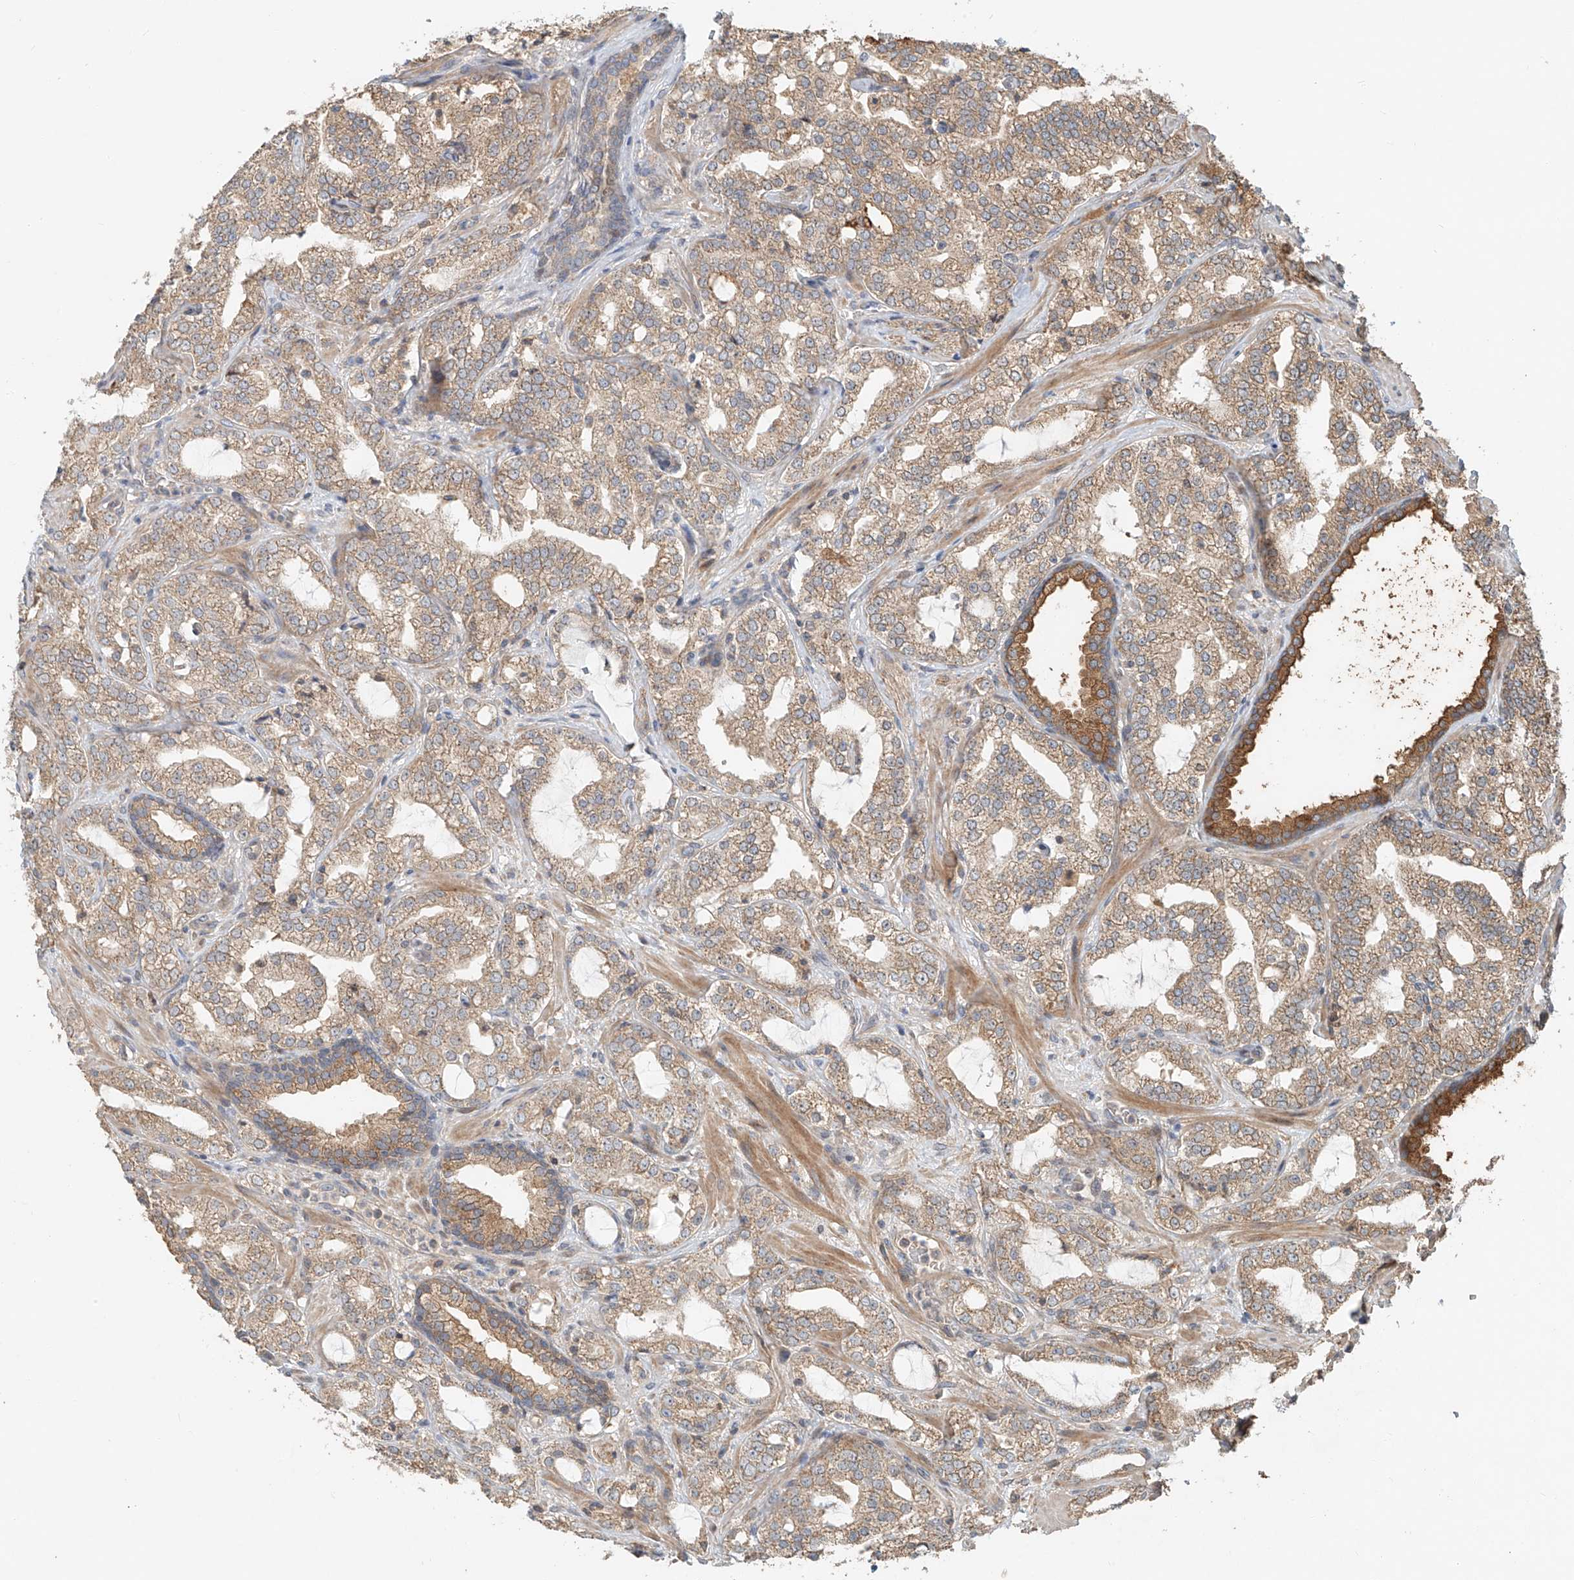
{"staining": {"intensity": "weak", "quantity": ">75%", "location": "cytoplasmic/membranous"}, "tissue": "prostate cancer", "cell_type": "Tumor cells", "image_type": "cancer", "snomed": [{"axis": "morphology", "description": "Adenocarcinoma, High grade"}, {"axis": "topography", "description": "Prostate"}], "caption": "IHC image of neoplastic tissue: prostate high-grade adenocarcinoma stained using immunohistochemistry (IHC) reveals low levels of weak protein expression localized specifically in the cytoplasmic/membranous of tumor cells, appearing as a cytoplasmic/membranous brown color.", "gene": "TMEM61", "patient": {"sex": "male", "age": 64}}